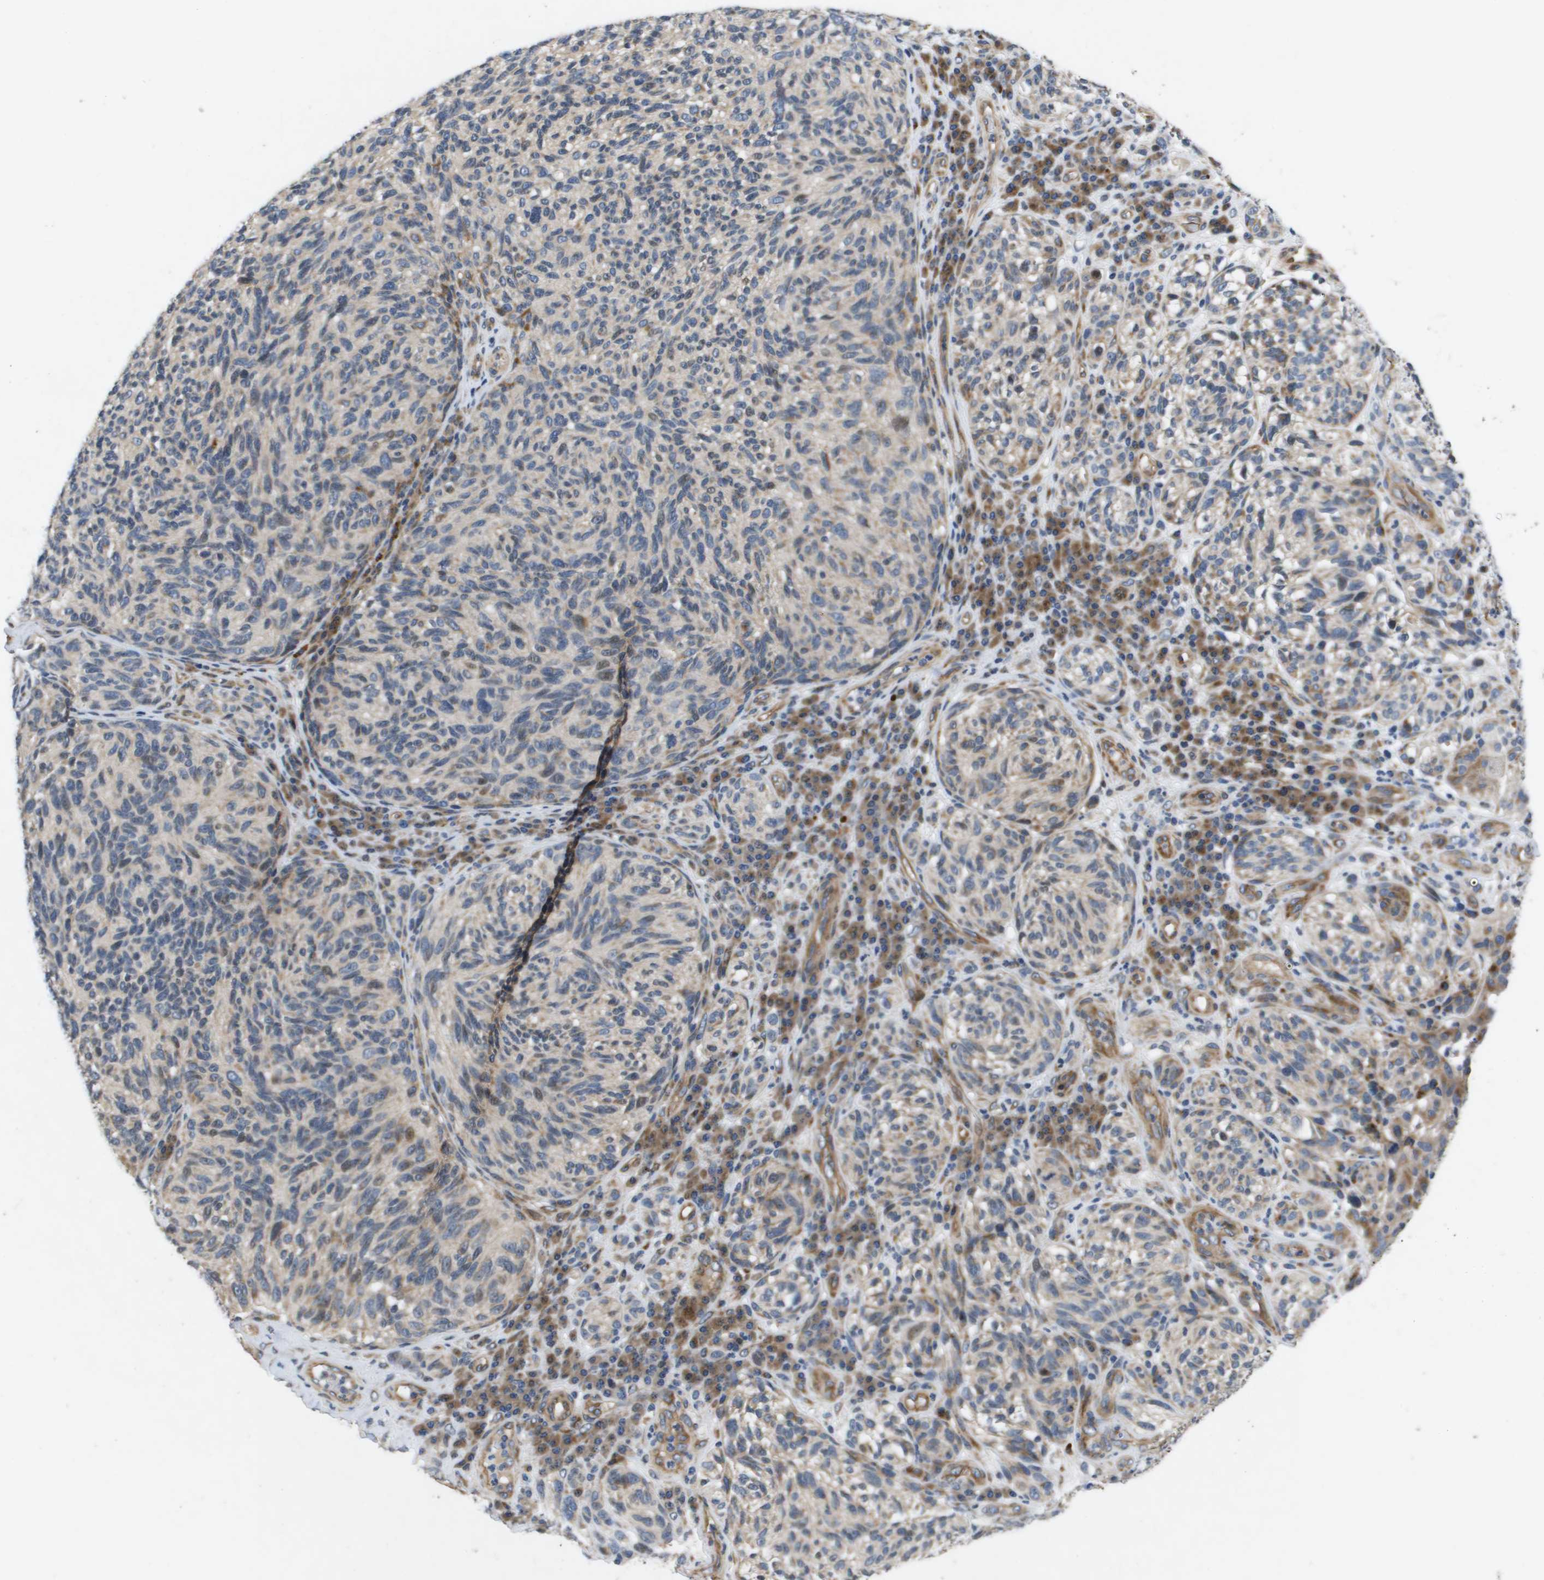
{"staining": {"intensity": "negative", "quantity": "none", "location": "none"}, "tissue": "melanoma", "cell_type": "Tumor cells", "image_type": "cancer", "snomed": [{"axis": "morphology", "description": "Malignant melanoma, NOS"}, {"axis": "topography", "description": "Skin"}], "caption": "The micrograph exhibits no significant positivity in tumor cells of melanoma. Nuclei are stained in blue.", "gene": "ENTPD2", "patient": {"sex": "female", "age": 73}}